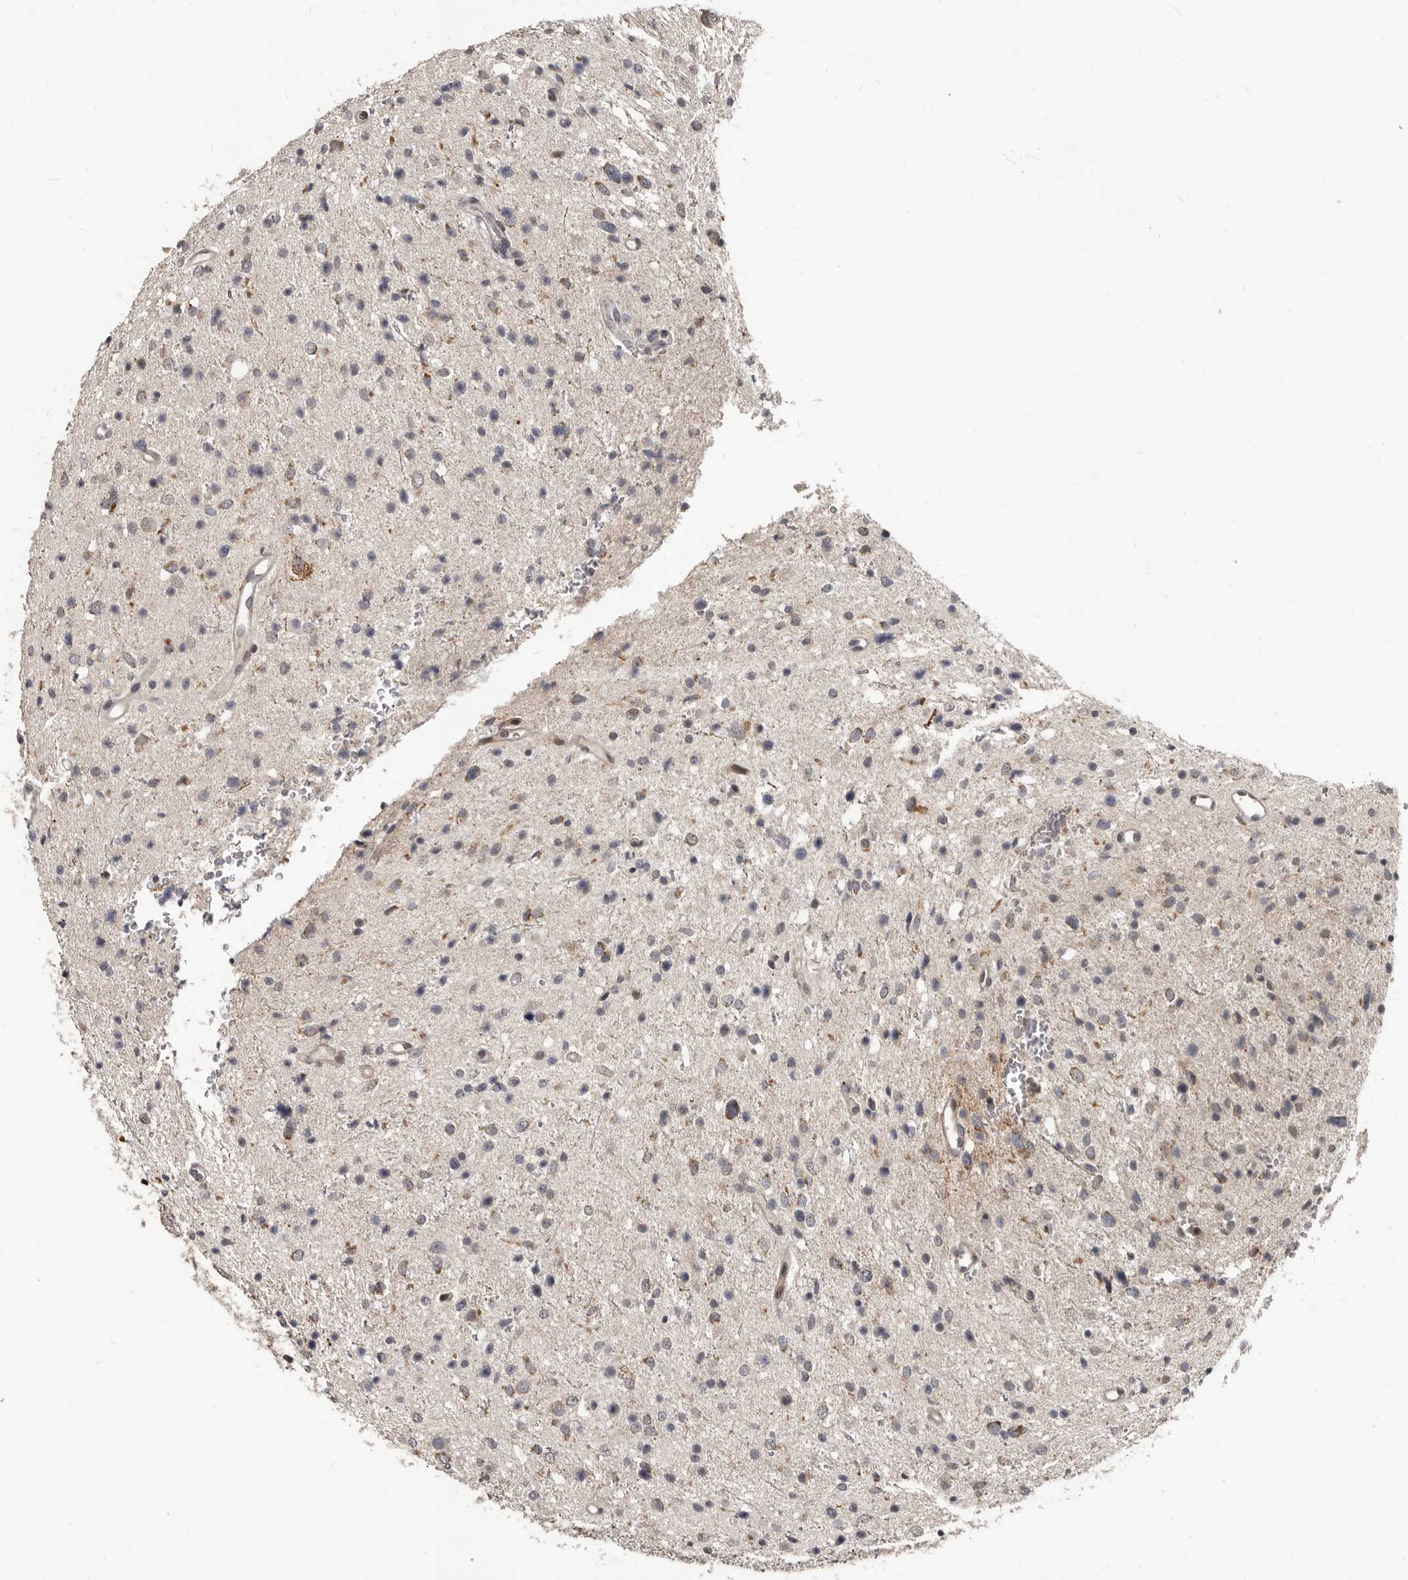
{"staining": {"intensity": "negative", "quantity": "none", "location": "none"}, "tissue": "glioma", "cell_type": "Tumor cells", "image_type": "cancer", "snomed": [{"axis": "morphology", "description": "Glioma, malignant, Low grade"}, {"axis": "topography", "description": "Brain"}], "caption": "Immunohistochemical staining of low-grade glioma (malignant) exhibits no significant positivity in tumor cells. (Immunohistochemistry, brightfield microscopy, high magnification).", "gene": "APOL6", "patient": {"sex": "female", "age": 37}}